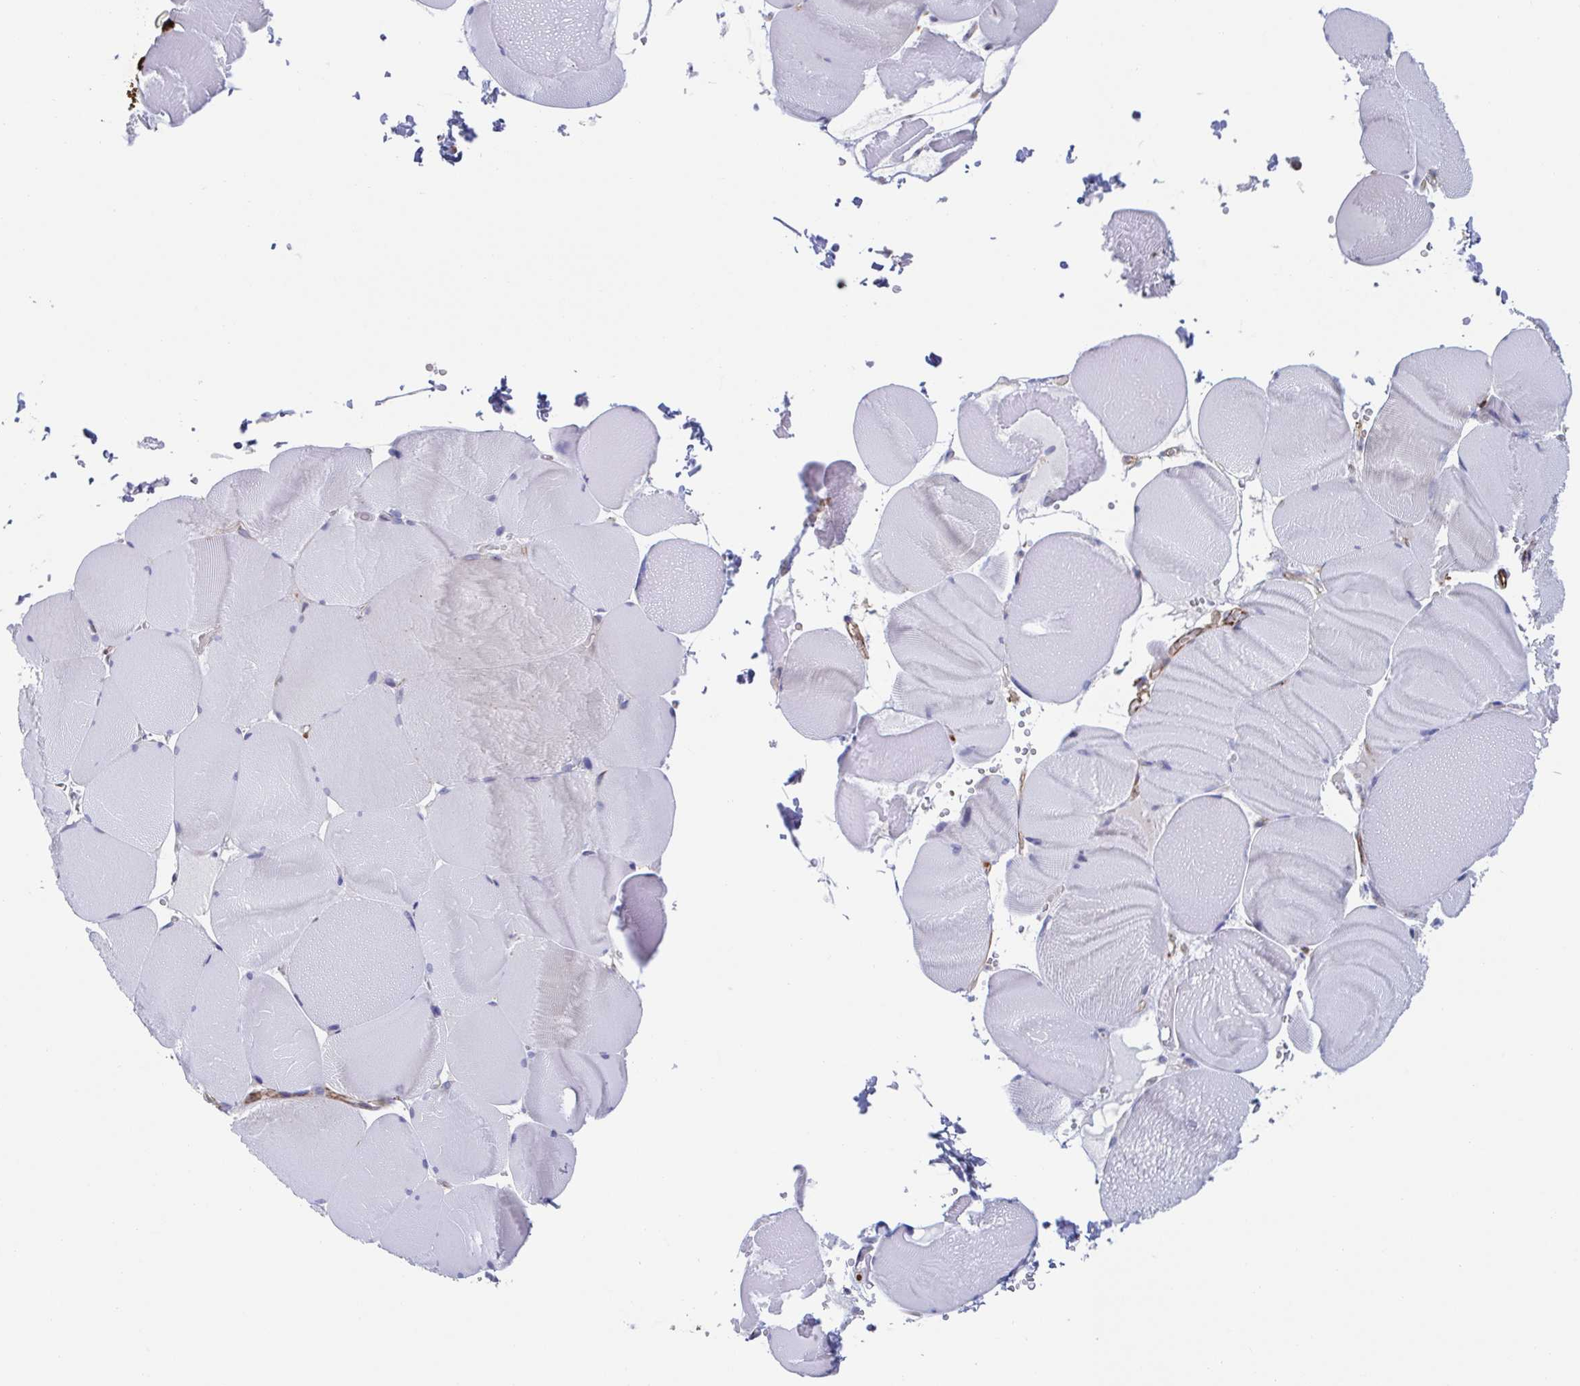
{"staining": {"intensity": "negative", "quantity": "none", "location": "none"}, "tissue": "skeletal muscle", "cell_type": "Myocytes", "image_type": "normal", "snomed": [{"axis": "morphology", "description": "Normal tissue, NOS"}, {"axis": "topography", "description": "Skeletal muscle"}, {"axis": "topography", "description": "Head-Neck"}], "caption": "There is no significant staining in myocytes of skeletal muscle. (IHC, brightfield microscopy, high magnification).", "gene": "KLC3", "patient": {"sex": "male", "age": 66}}